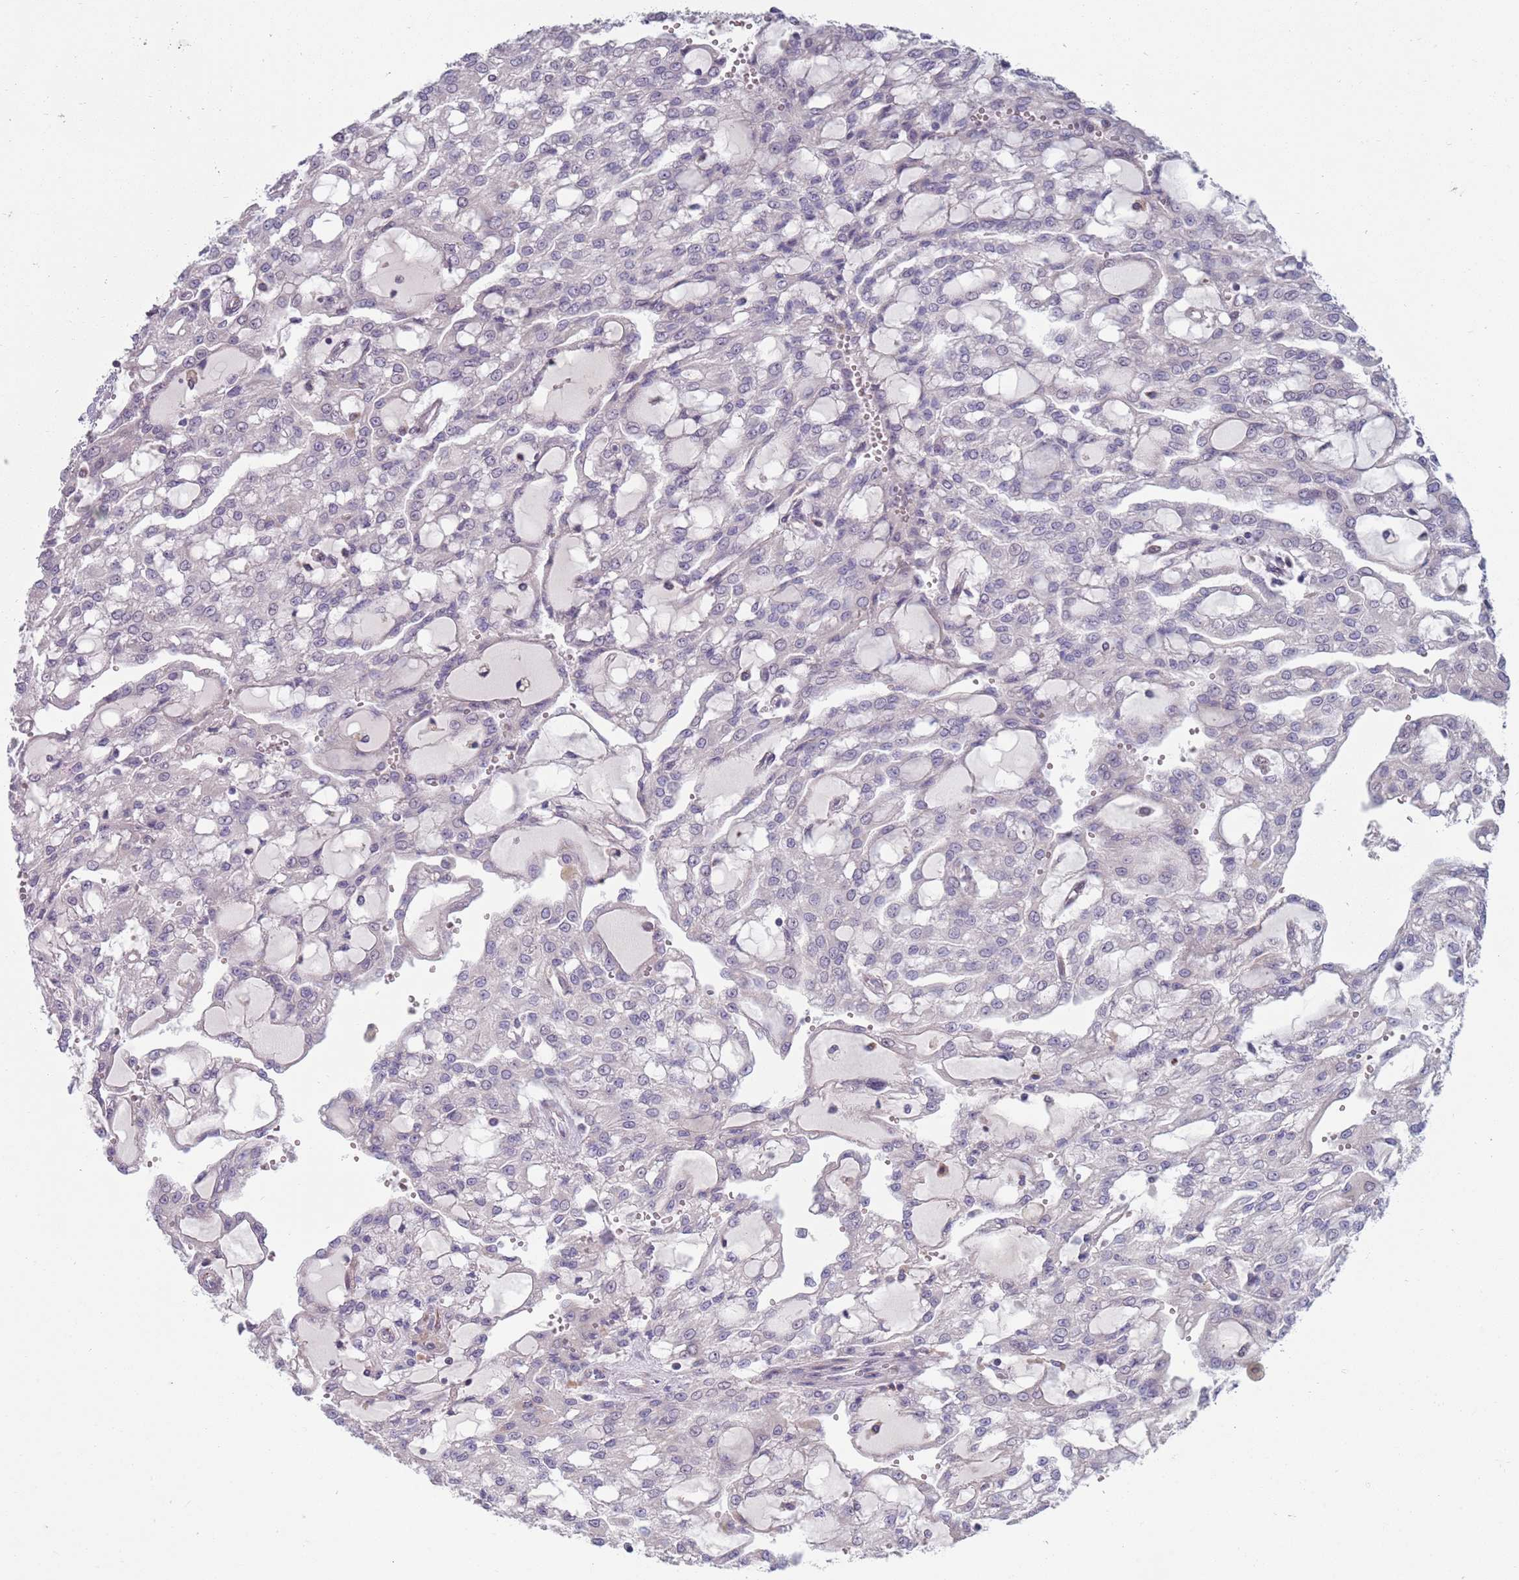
{"staining": {"intensity": "negative", "quantity": "none", "location": "none"}, "tissue": "renal cancer", "cell_type": "Tumor cells", "image_type": "cancer", "snomed": [{"axis": "morphology", "description": "Adenocarcinoma, NOS"}, {"axis": "topography", "description": "Kidney"}], "caption": "DAB immunohistochemical staining of human renal cancer (adenocarcinoma) shows no significant staining in tumor cells.", "gene": "TYW1", "patient": {"sex": "male", "age": 63}}